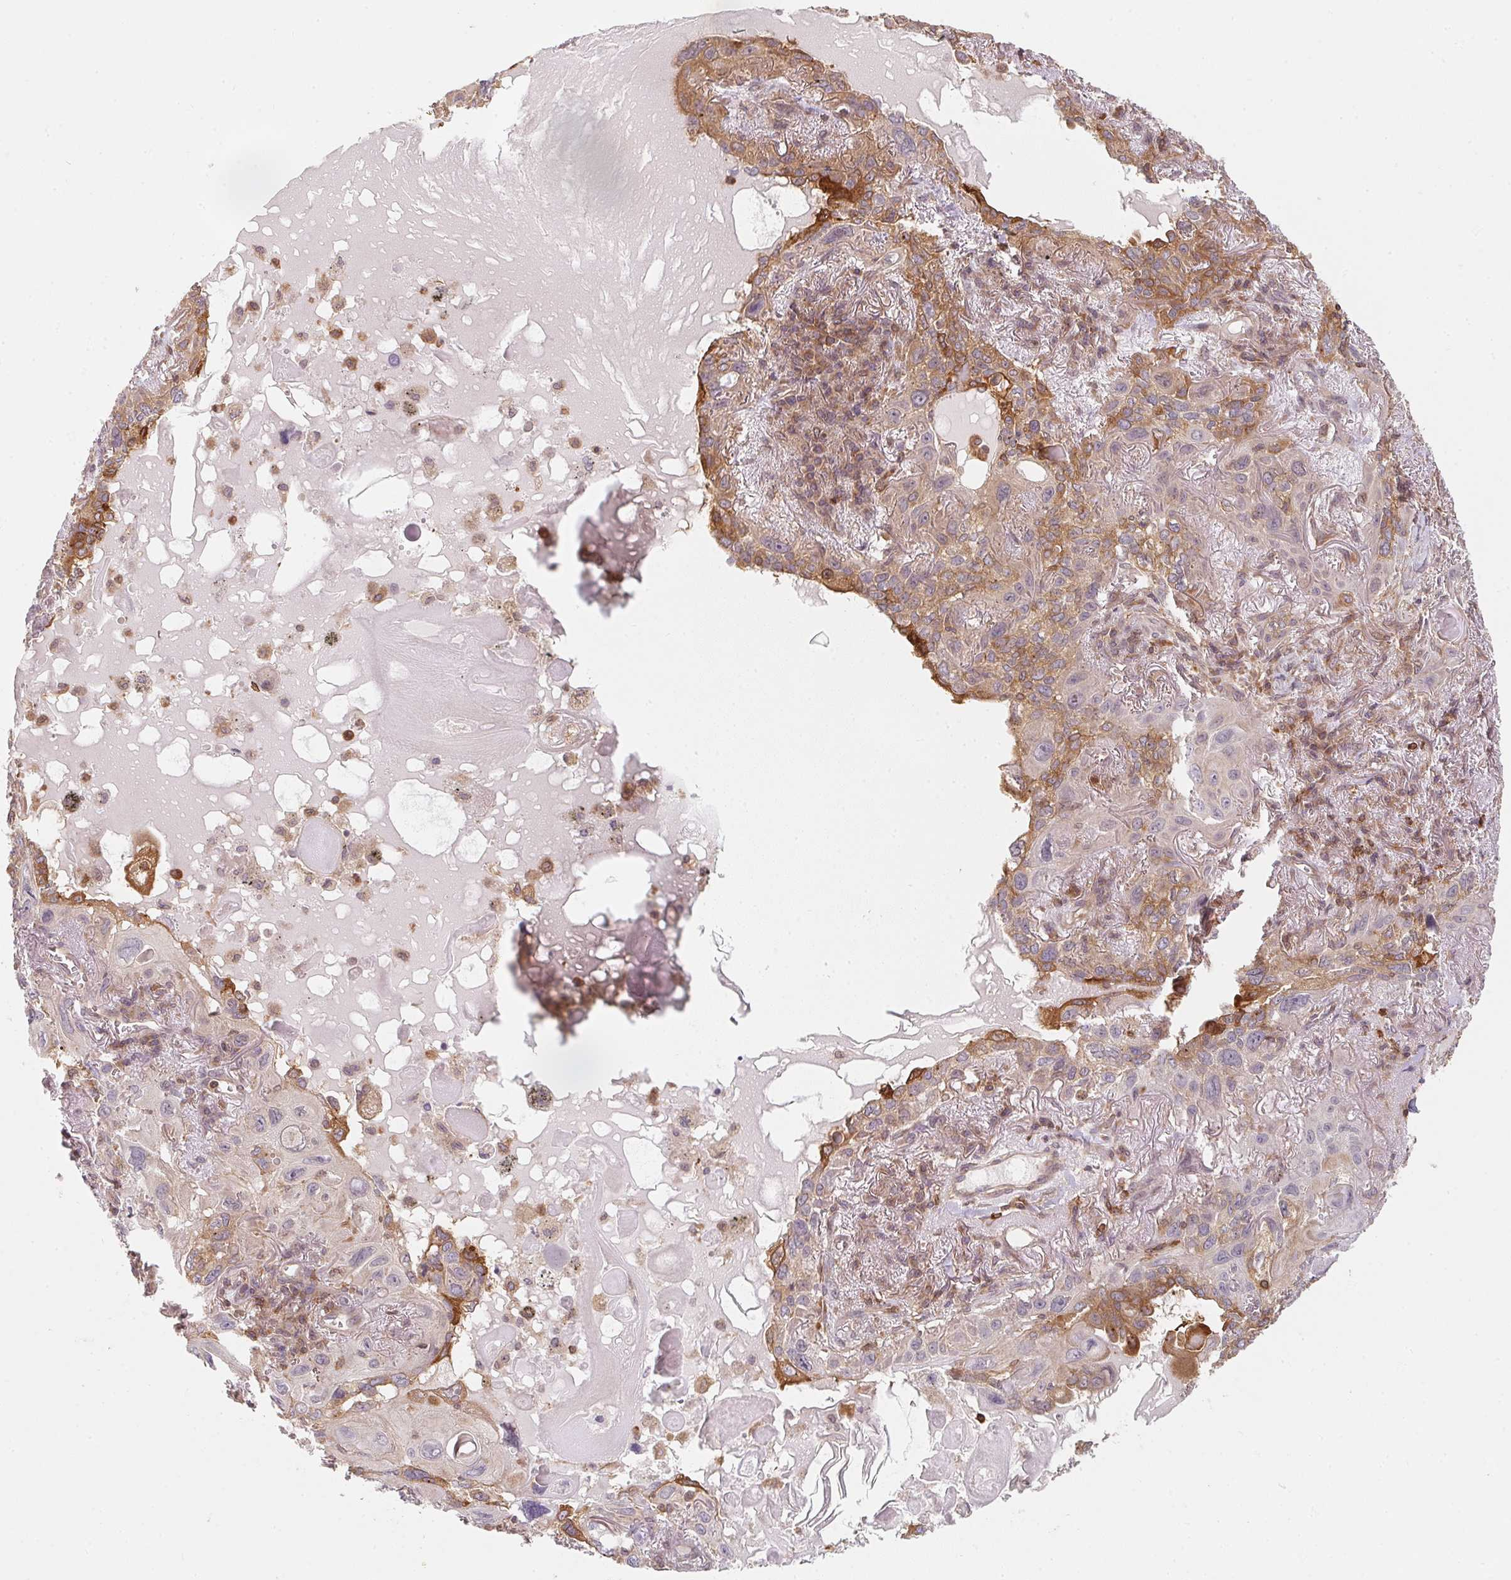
{"staining": {"intensity": "moderate", "quantity": "<25%", "location": "cytoplasmic/membranous"}, "tissue": "lung cancer", "cell_type": "Tumor cells", "image_type": "cancer", "snomed": [{"axis": "morphology", "description": "Squamous cell carcinoma, NOS"}, {"axis": "topography", "description": "Lung"}], "caption": "About <25% of tumor cells in human lung cancer display moderate cytoplasmic/membranous protein staining as visualized by brown immunohistochemical staining.", "gene": "ANKRD13A", "patient": {"sex": "male", "age": 79}}